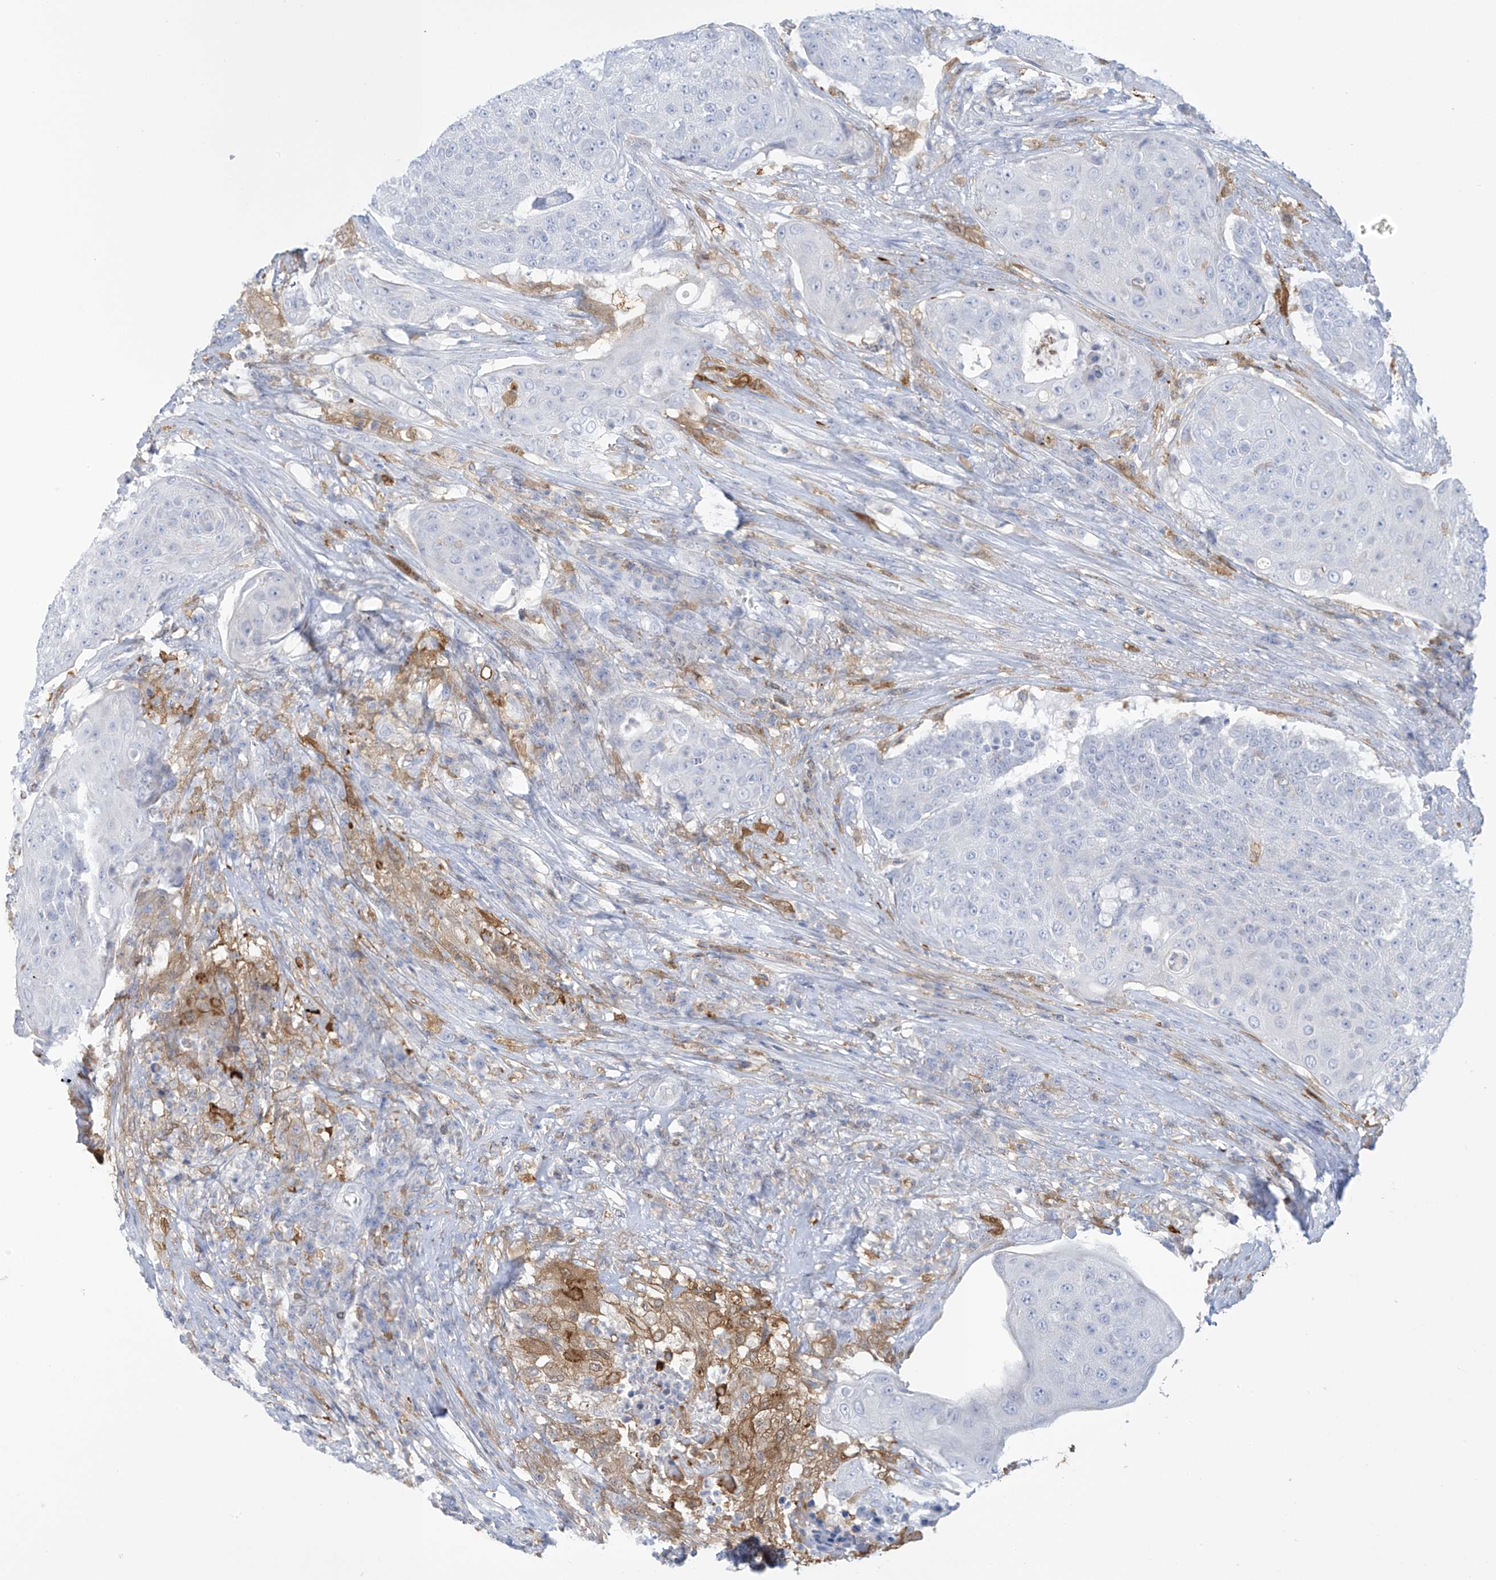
{"staining": {"intensity": "negative", "quantity": "none", "location": "none"}, "tissue": "urothelial cancer", "cell_type": "Tumor cells", "image_type": "cancer", "snomed": [{"axis": "morphology", "description": "Urothelial carcinoma, High grade"}, {"axis": "topography", "description": "Urinary bladder"}], "caption": "This is an immunohistochemistry (IHC) image of urothelial carcinoma (high-grade). There is no expression in tumor cells.", "gene": "TRMT2B", "patient": {"sex": "female", "age": 63}}